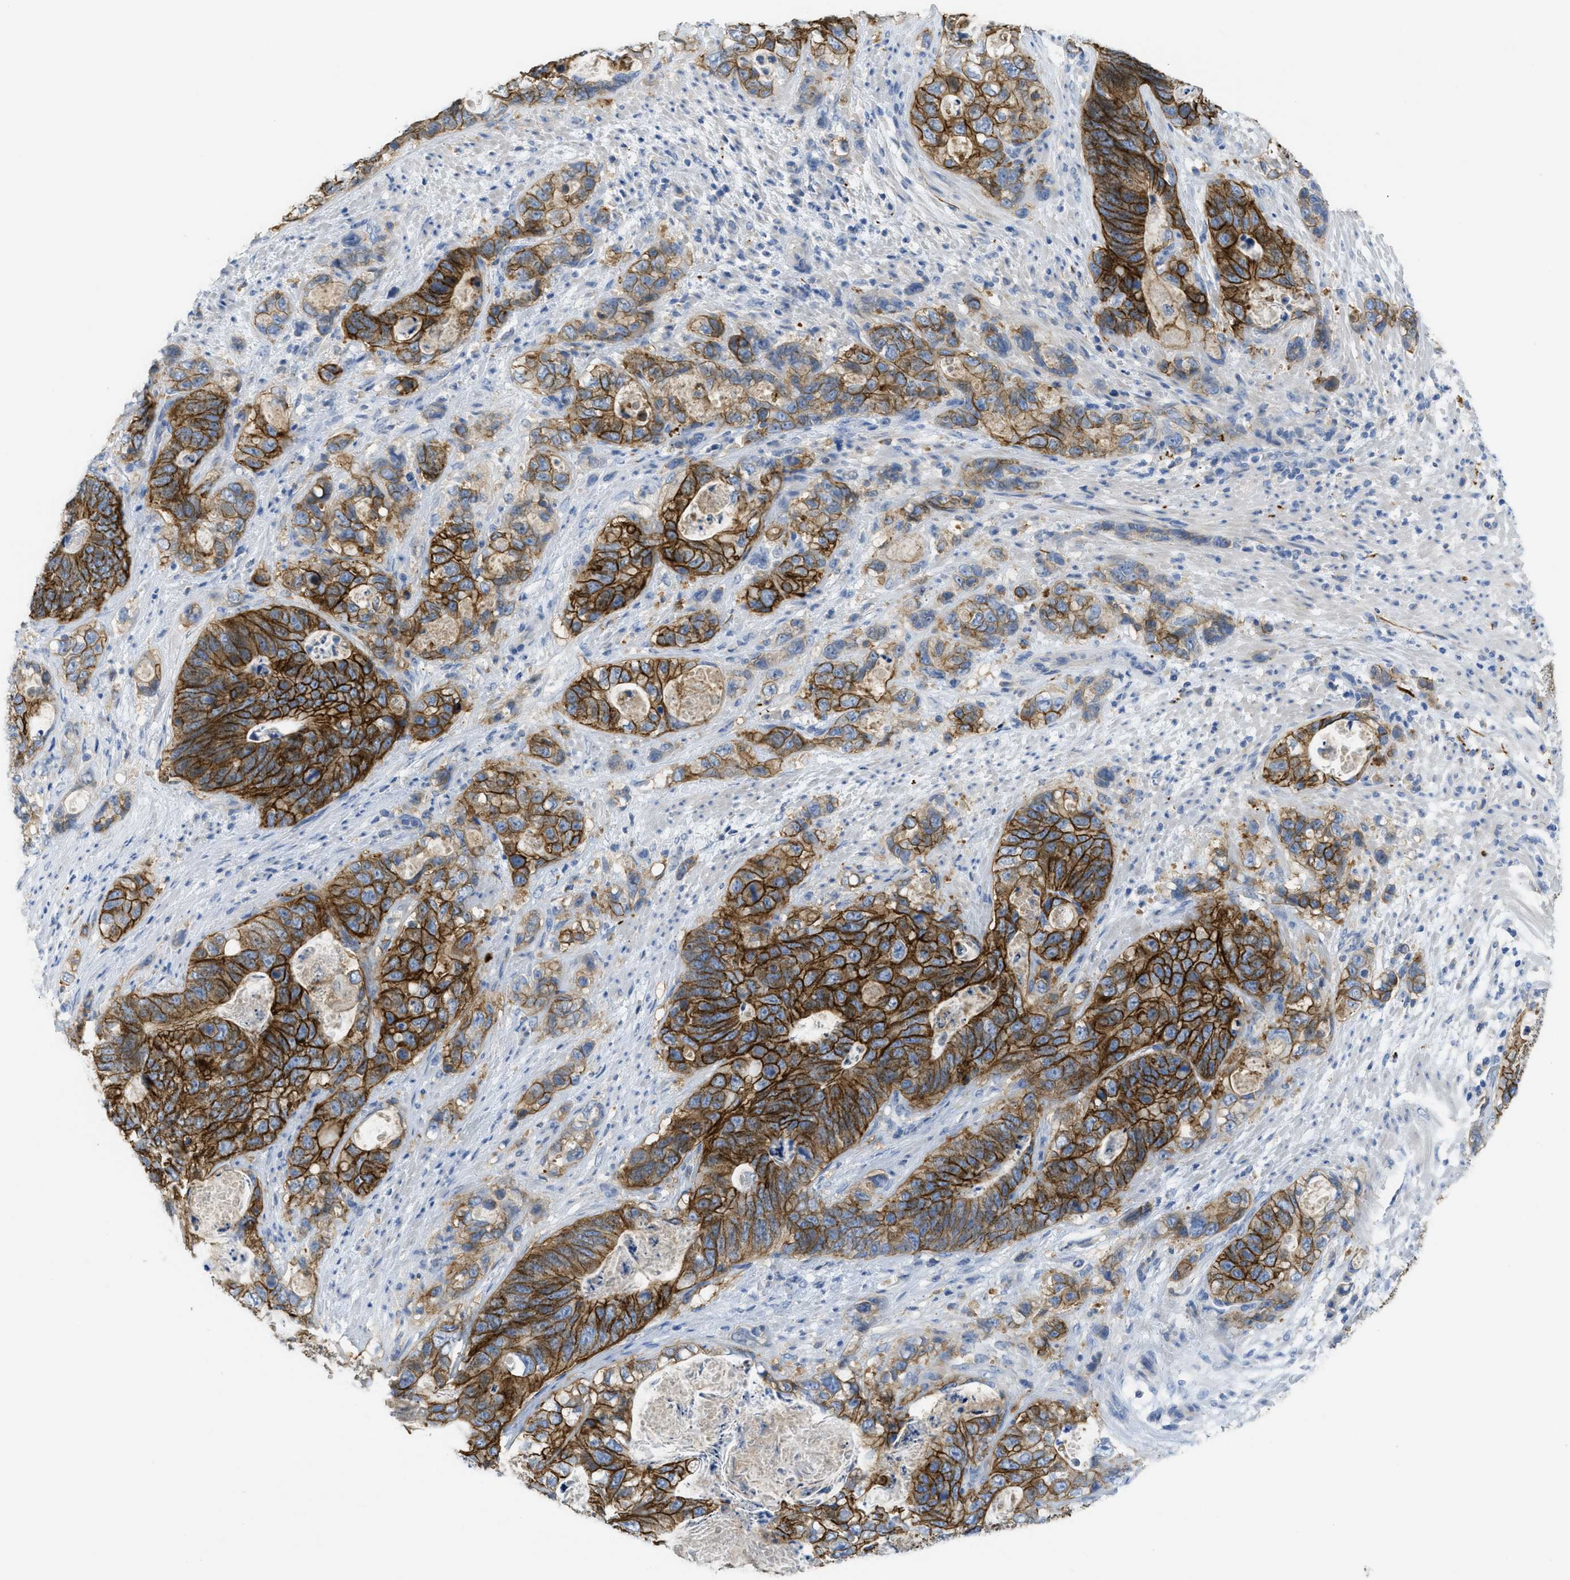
{"staining": {"intensity": "strong", "quantity": ">75%", "location": "cytoplasmic/membranous"}, "tissue": "stomach cancer", "cell_type": "Tumor cells", "image_type": "cancer", "snomed": [{"axis": "morphology", "description": "Normal tissue, NOS"}, {"axis": "morphology", "description": "Adenocarcinoma, NOS"}, {"axis": "topography", "description": "Stomach"}], "caption": "High-power microscopy captured an IHC image of stomach adenocarcinoma, revealing strong cytoplasmic/membranous positivity in about >75% of tumor cells.", "gene": "CNNM4", "patient": {"sex": "female", "age": 89}}